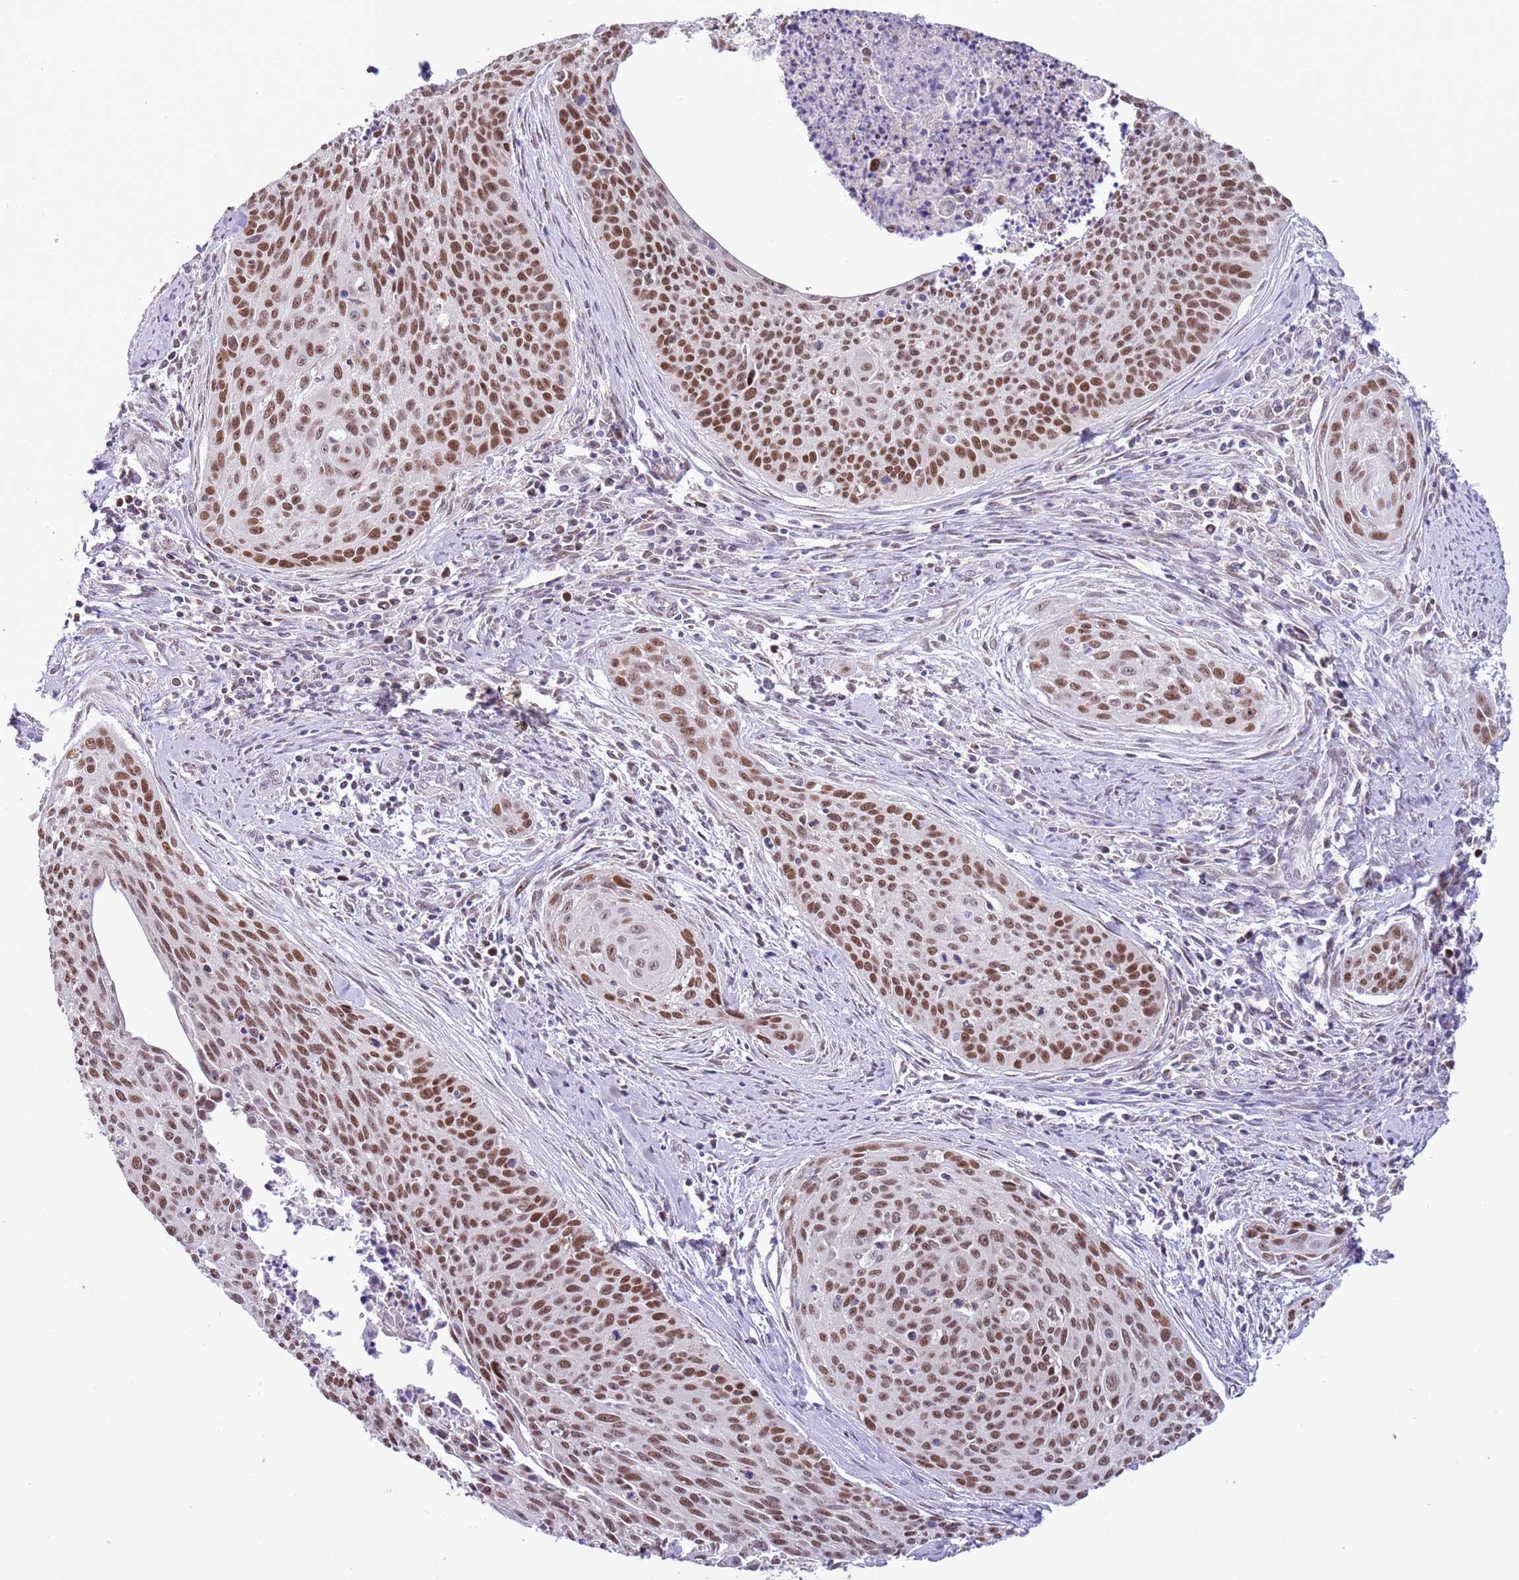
{"staining": {"intensity": "moderate", "quantity": ">75%", "location": "nuclear"}, "tissue": "cervical cancer", "cell_type": "Tumor cells", "image_type": "cancer", "snomed": [{"axis": "morphology", "description": "Squamous cell carcinoma, NOS"}, {"axis": "topography", "description": "Cervix"}], "caption": "Immunohistochemical staining of squamous cell carcinoma (cervical) displays medium levels of moderate nuclear staining in approximately >75% of tumor cells. The staining was performed using DAB (3,3'-diaminobenzidine), with brown indicating positive protein expression. Nuclei are stained blue with hematoxylin.", "gene": "ZNF576", "patient": {"sex": "female", "age": 55}}